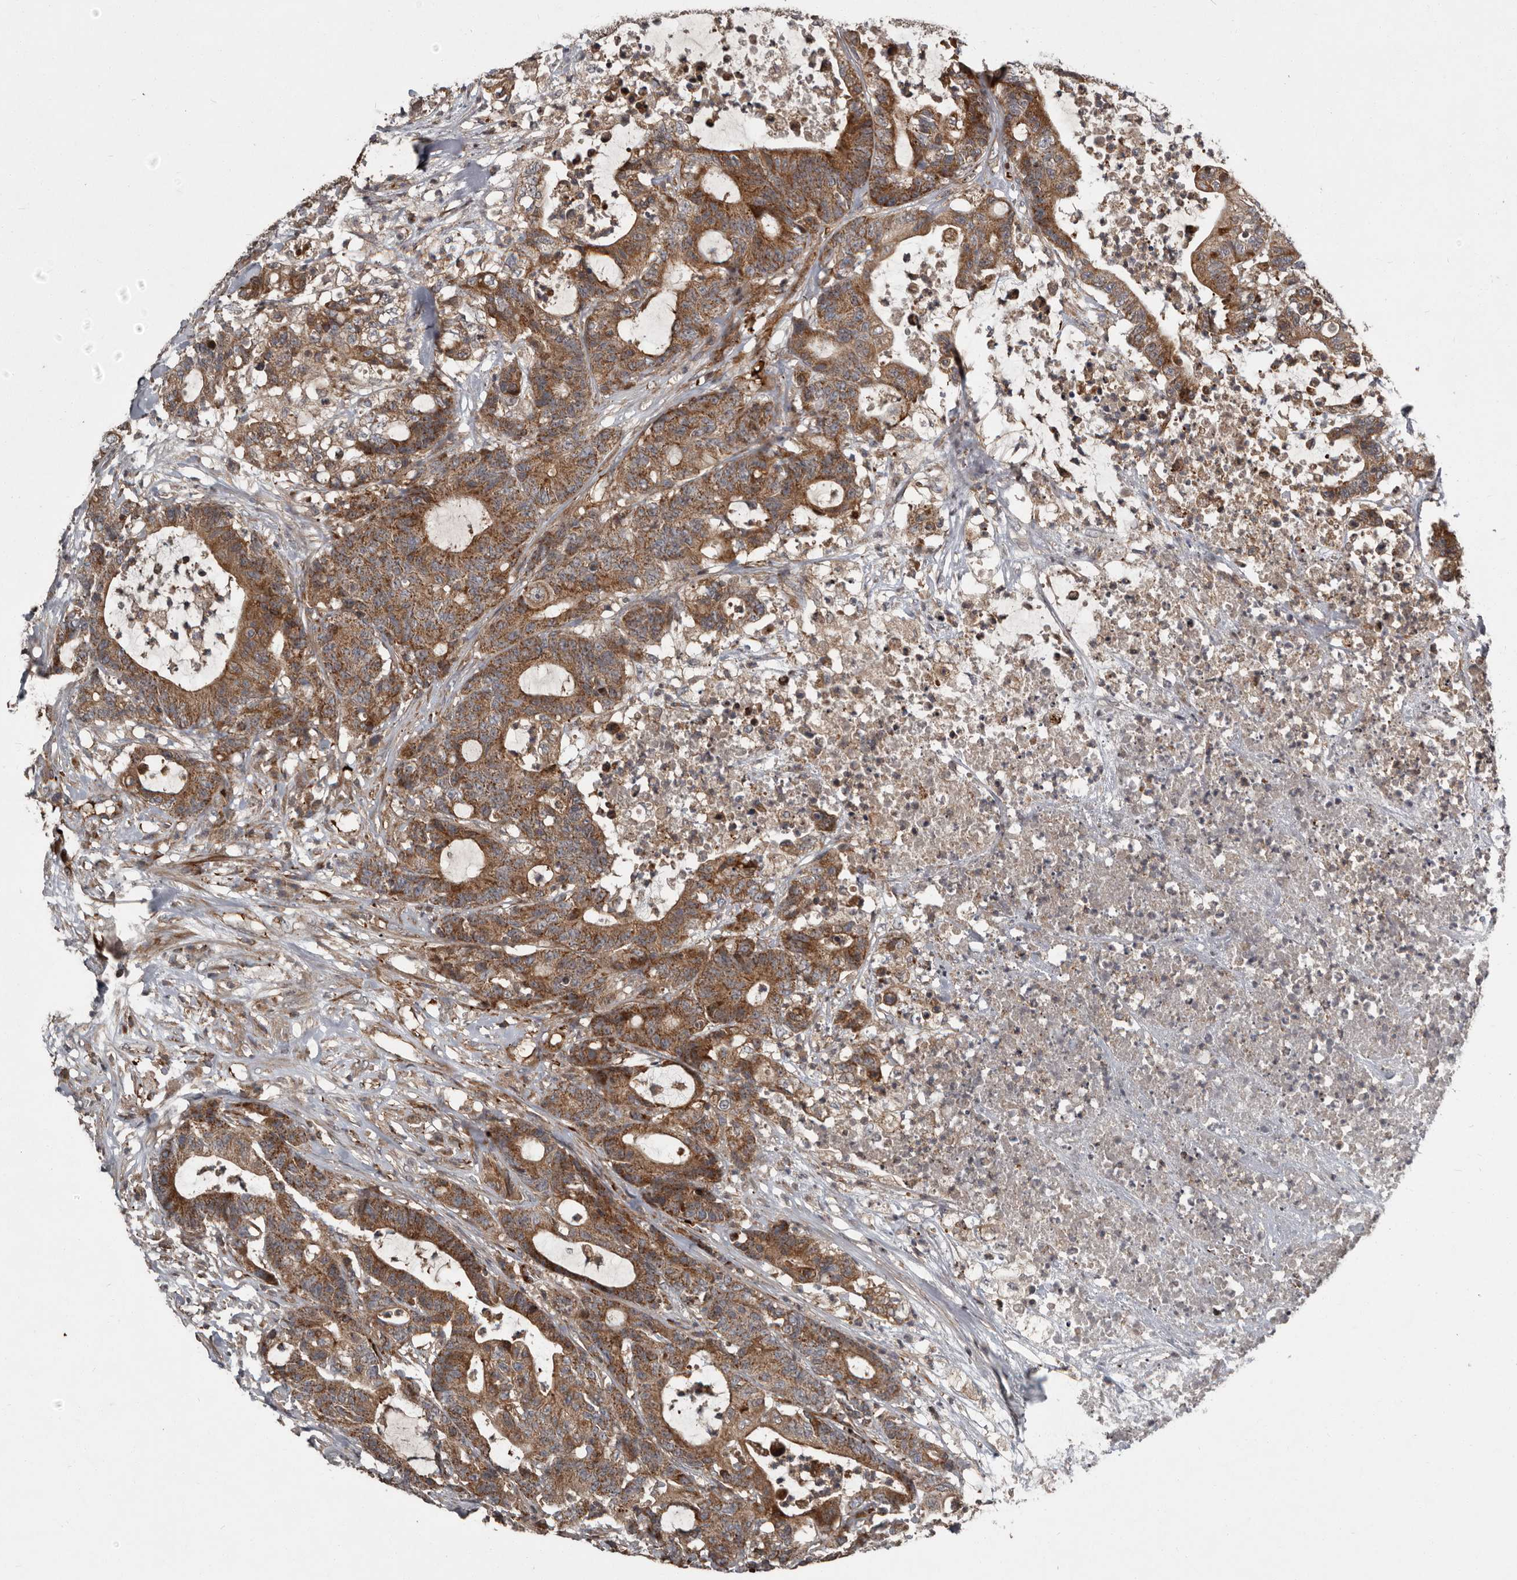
{"staining": {"intensity": "strong", "quantity": ">75%", "location": "cytoplasmic/membranous"}, "tissue": "colorectal cancer", "cell_type": "Tumor cells", "image_type": "cancer", "snomed": [{"axis": "morphology", "description": "Adenocarcinoma, NOS"}, {"axis": "topography", "description": "Colon"}], "caption": "High-magnification brightfield microscopy of colorectal cancer (adenocarcinoma) stained with DAB (3,3'-diaminobenzidine) (brown) and counterstained with hematoxylin (blue). tumor cells exhibit strong cytoplasmic/membranous staining is present in about>75% of cells.", "gene": "FBXO31", "patient": {"sex": "female", "age": 84}}